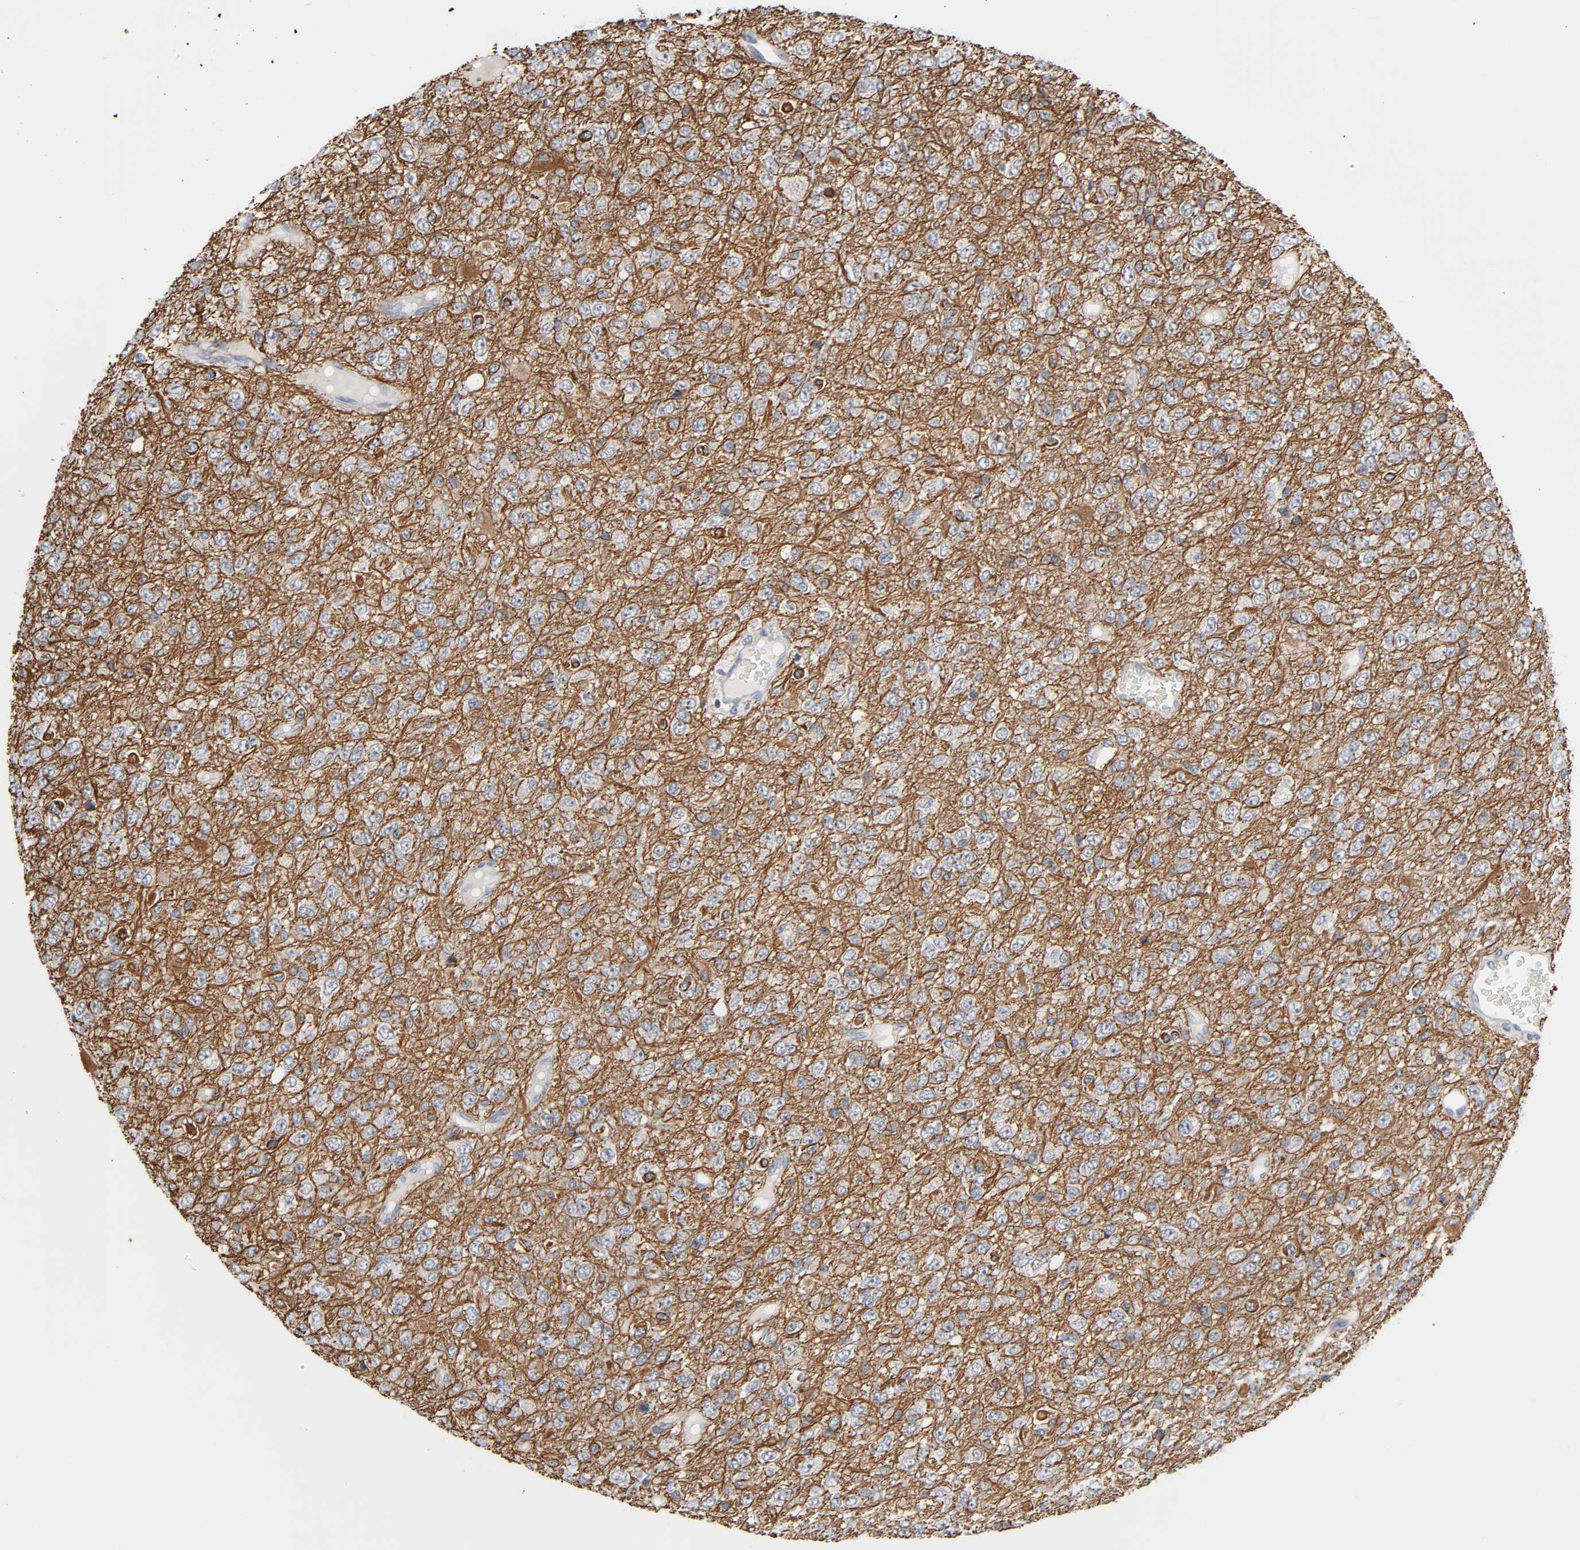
{"staining": {"intensity": "strong", "quantity": "<25%", "location": "cytoplasmic/membranous"}, "tissue": "glioma", "cell_type": "Tumor cells", "image_type": "cancer", "snomed": [{"axis": "morphology", "description": "Glioma, malignant, High grade"}, {"axis": "topography", "description": "pancreas cauda"}], "caption": "Immunohistochemistry (IHC) photomicrograph of human glioma stained for a protein (brown), which displays medium levels of strong cytoplasmic/membranous positivity in approximately <25% of tumor cells.", "gene": "ACSS2", "patient": {"sex": "male", "age": 60}}